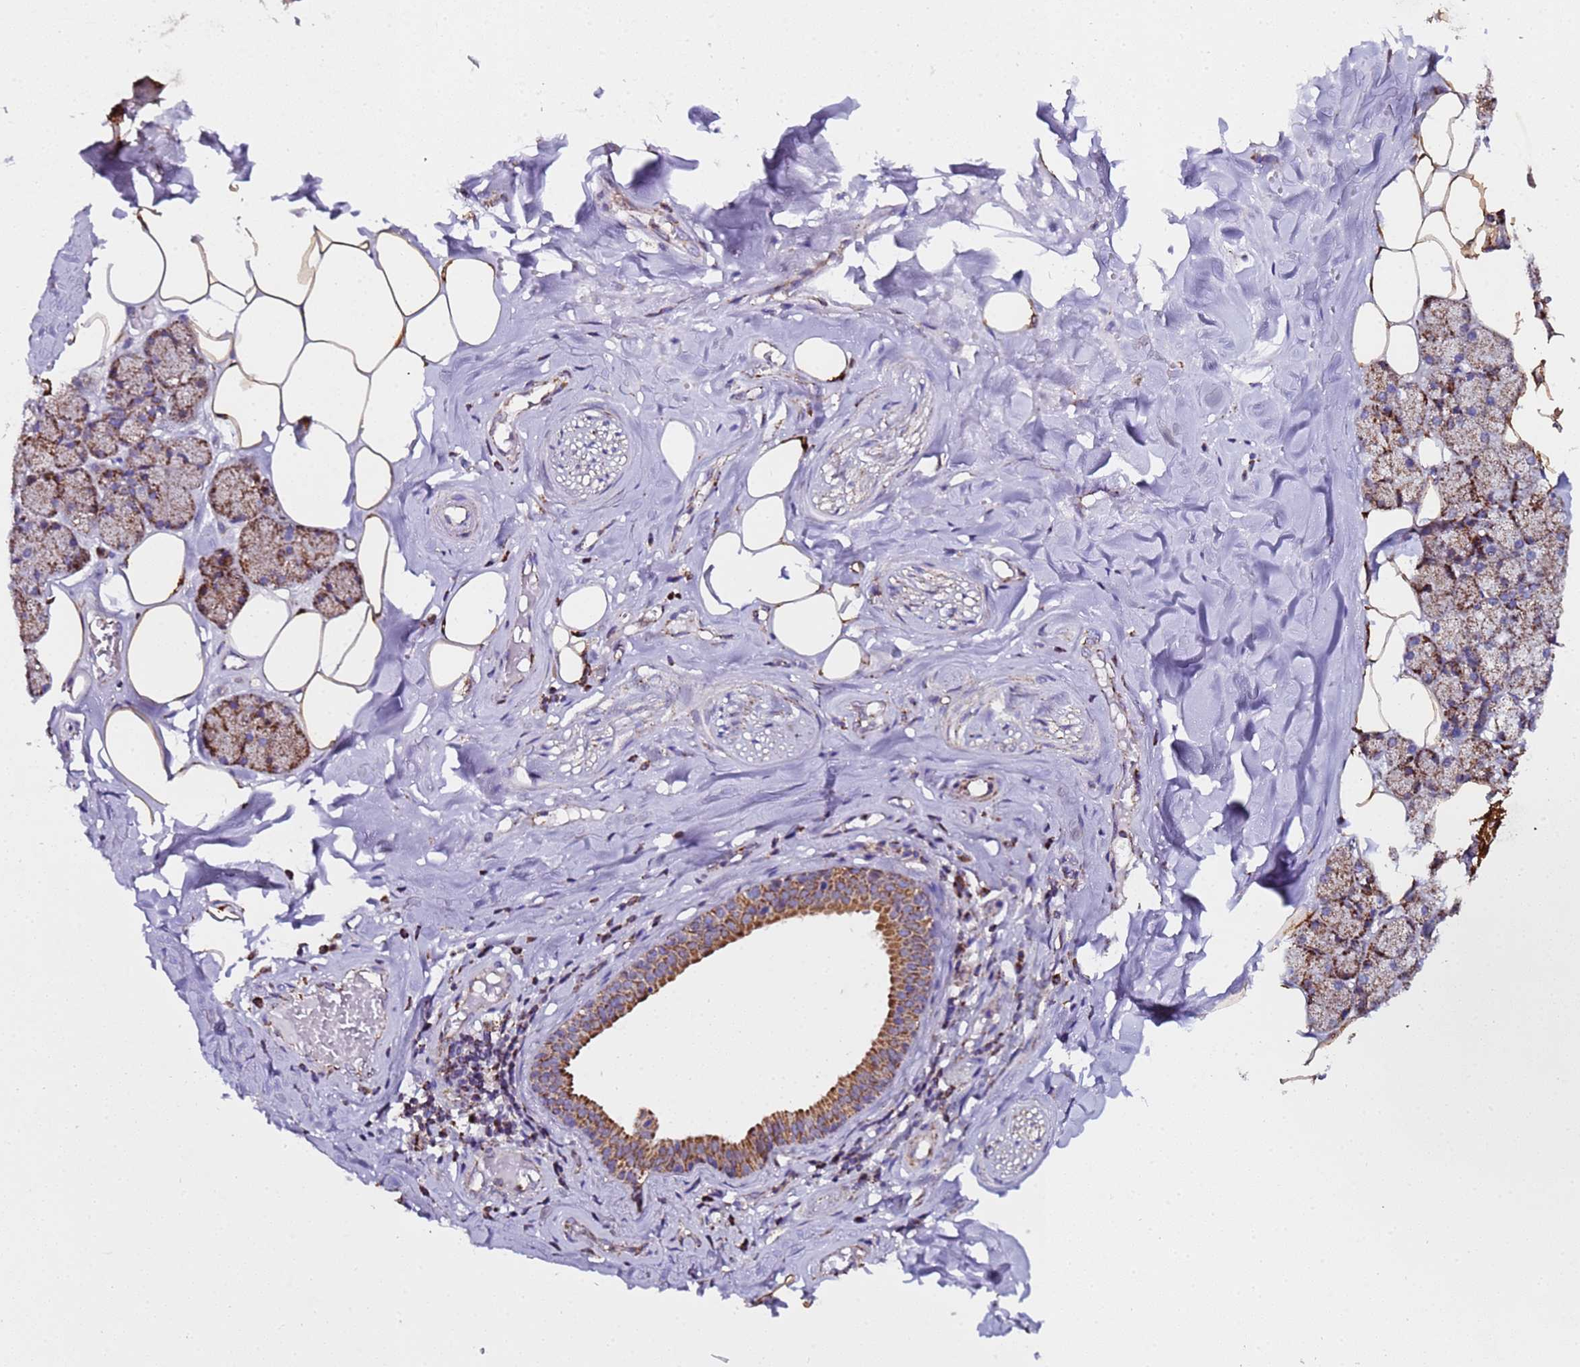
{"staining": {"intensity": "strong", "quantity": ">75%", "location": "cytoplasmic/membranous"}, "tissue": "salivary gland", "cell_type": "Glandular cells", "image_type": "normal", "snomed": [{"axis": "morphology", "description": "Normal tissue, NOS"}, {"axis": "topography", "description": "Salivary gland"}], "caption": "Brown immunohistochemical staining in benign human salivary gland demonstrates strong cytoplasmic/membranous expression in approximately >75% of glandular cells. The protein is shown in brown color, while the nuclei are stained blue.", "gene": "MRPS12", "patient": {"sex": "male", "age": 62}}